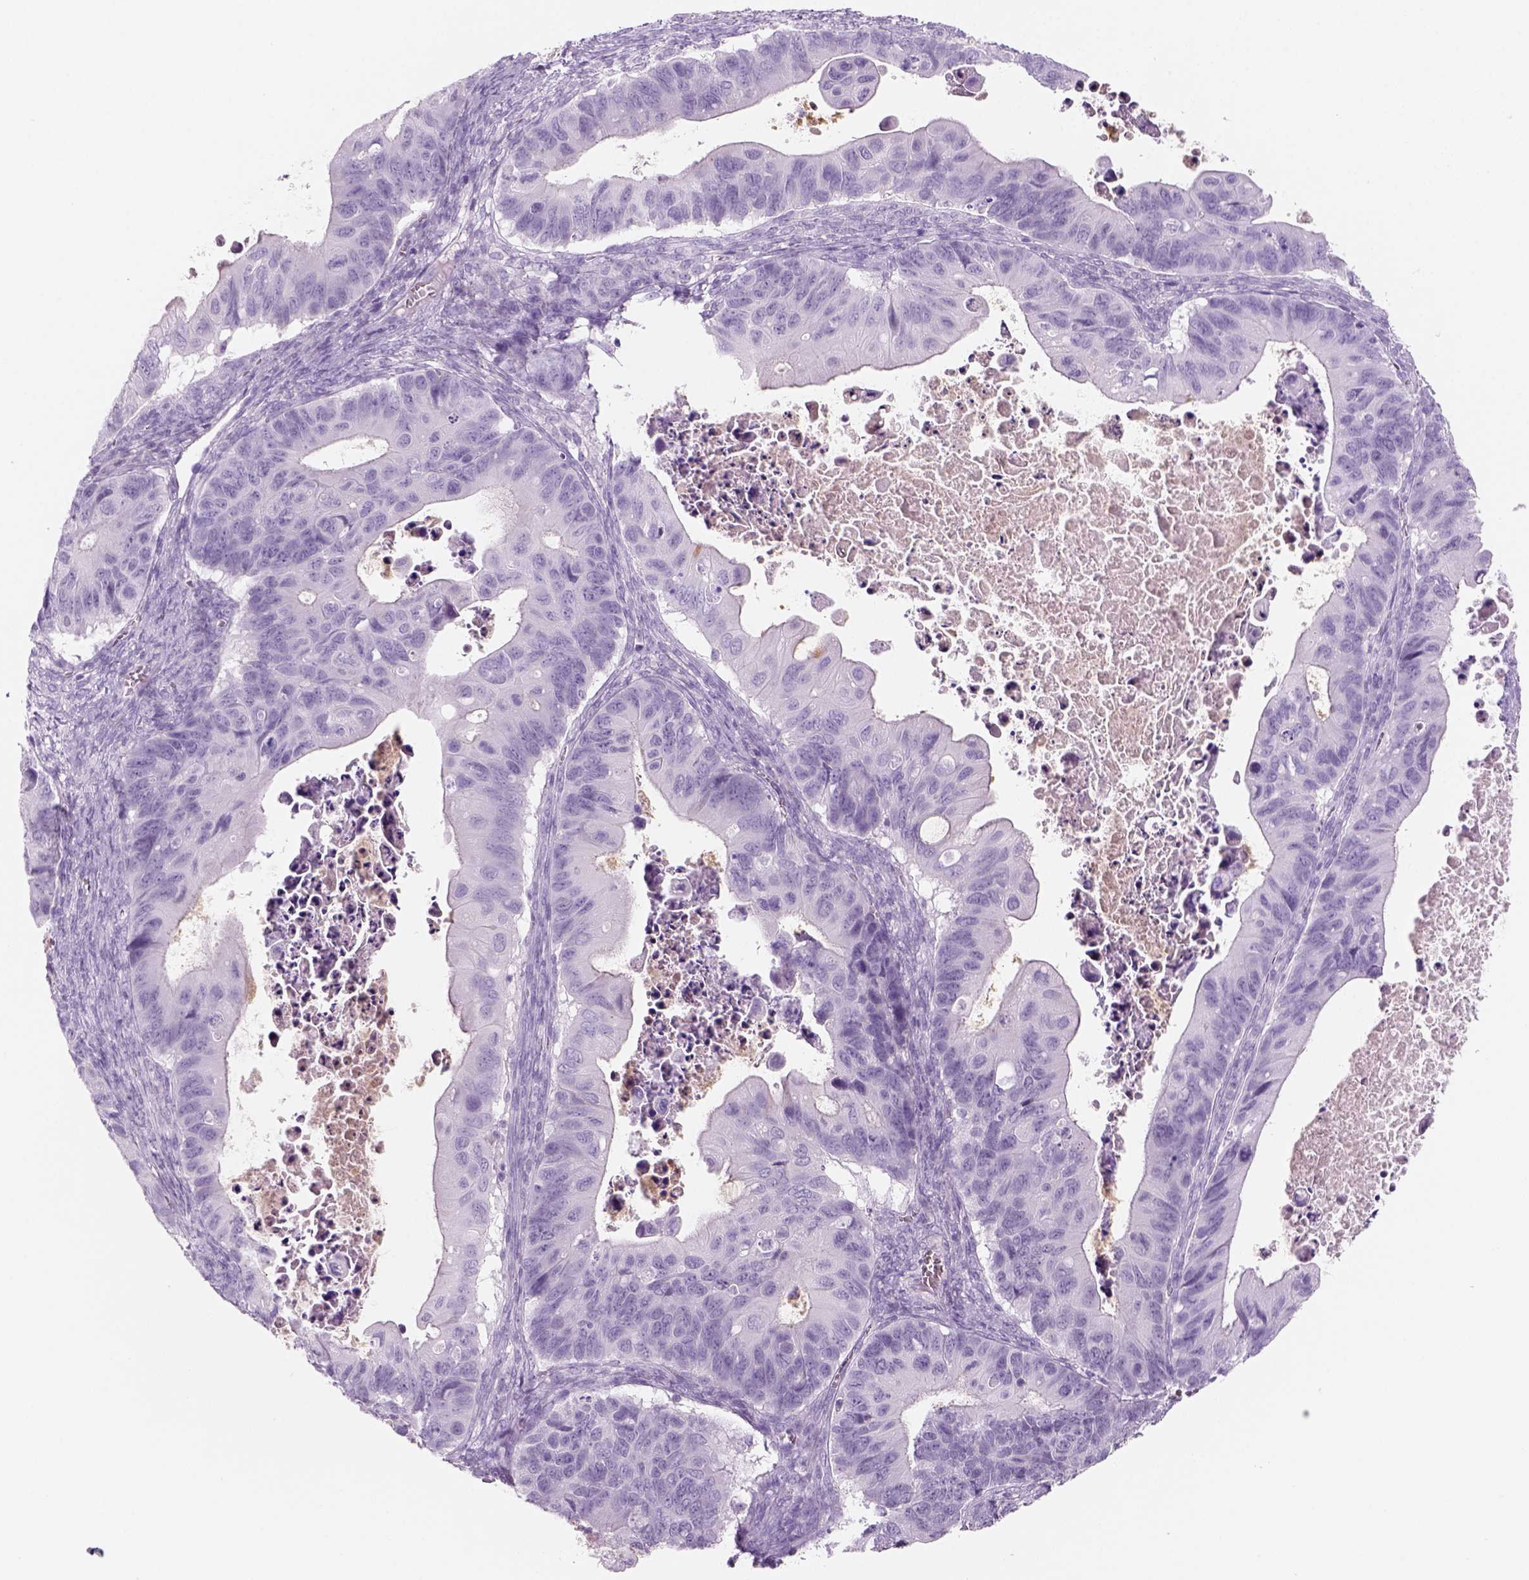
{"staining": {"intensity": "negative", "quantity": "none", "location": "none"}, "tissue": "ovarian cancer", "cell_type": "Tumor cells", "image_type": "cancer", "snomed": [{"axis": "morphology", "description": "Cystadenocarcinoma, mucinous, NOS"}, {"axis": "topography", "description": "Ovary"}], "caption": "Immunohistochemical staining of human mucinous cystadenocarcinoma (ovarian) shows no significant positivity in tumor cells.", "gene": "KRTAP11-1", "patient": {"sex": "female", "age": 64}}